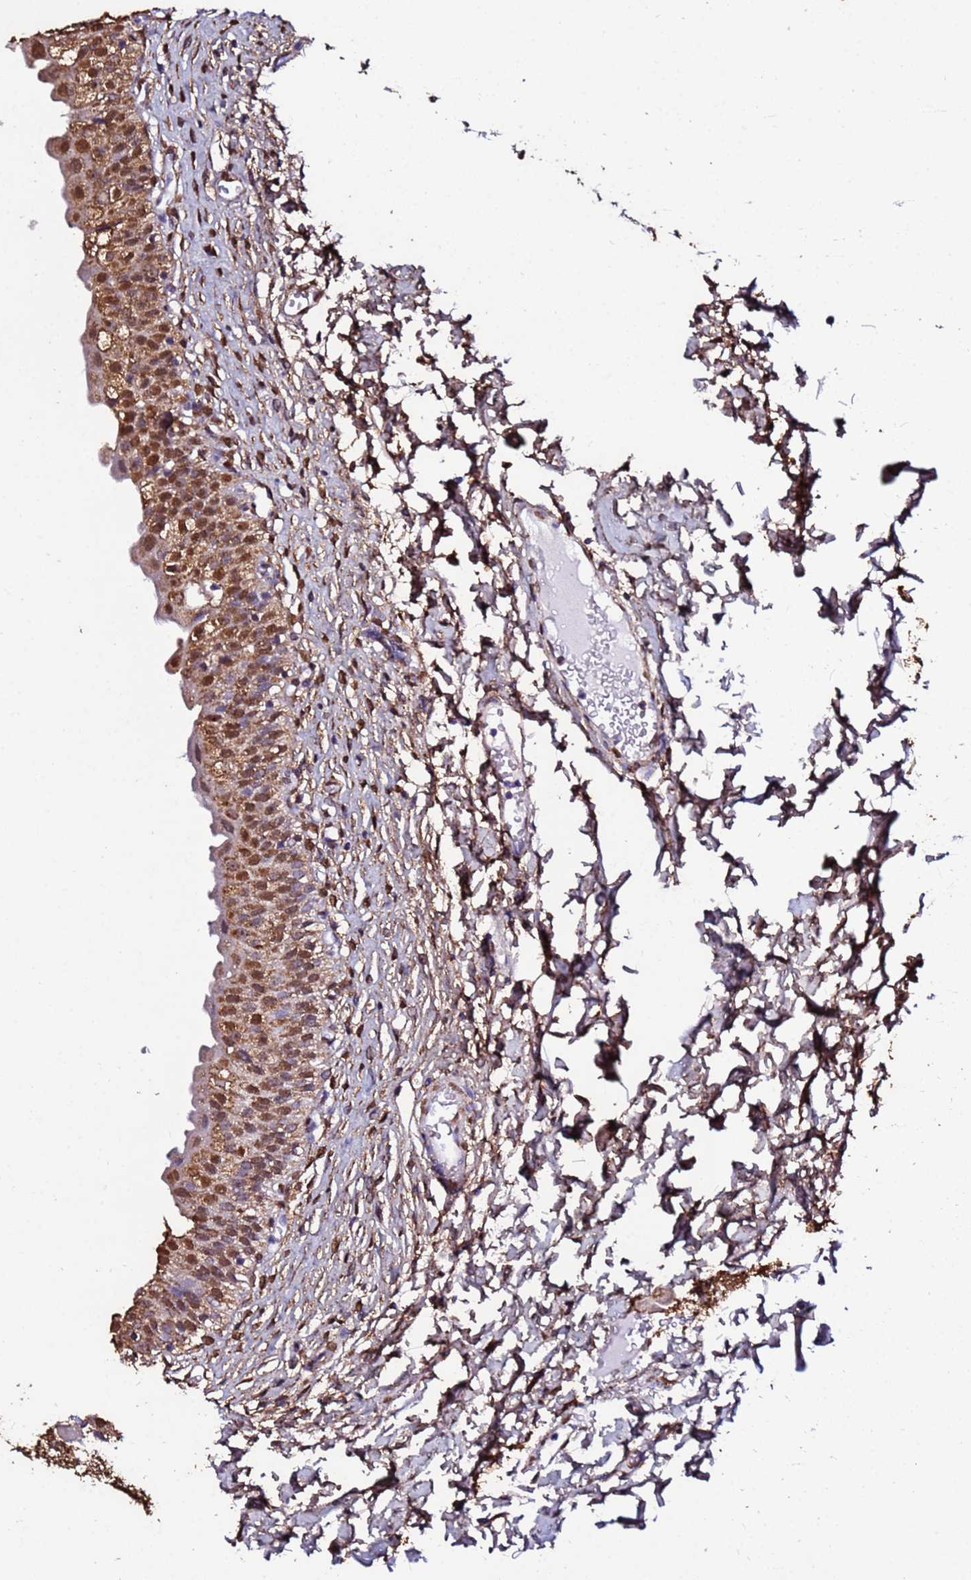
{"staining": {"intensity": "moderate", "quantity": ">75%", "location": "cytoplasmic/membranous,nuclear"}, "tissue": "urinary bladder", "cell_type": "Urothelial cells", "image_type": "normal", "snomed": [{"axis": "morphology", "description": "Normal tissue, NOS"}, {"axis": "topography", "description": "Urinary bladder"}], "caption": "Brown immunohistochemical staining in benign urinary bladder displays moderate cytoplasmic/membranous,nuclear expression in about >75% of urothelial cells.", "gene": "TRIP6", "patient": {"sex": "male", "age": 55}}